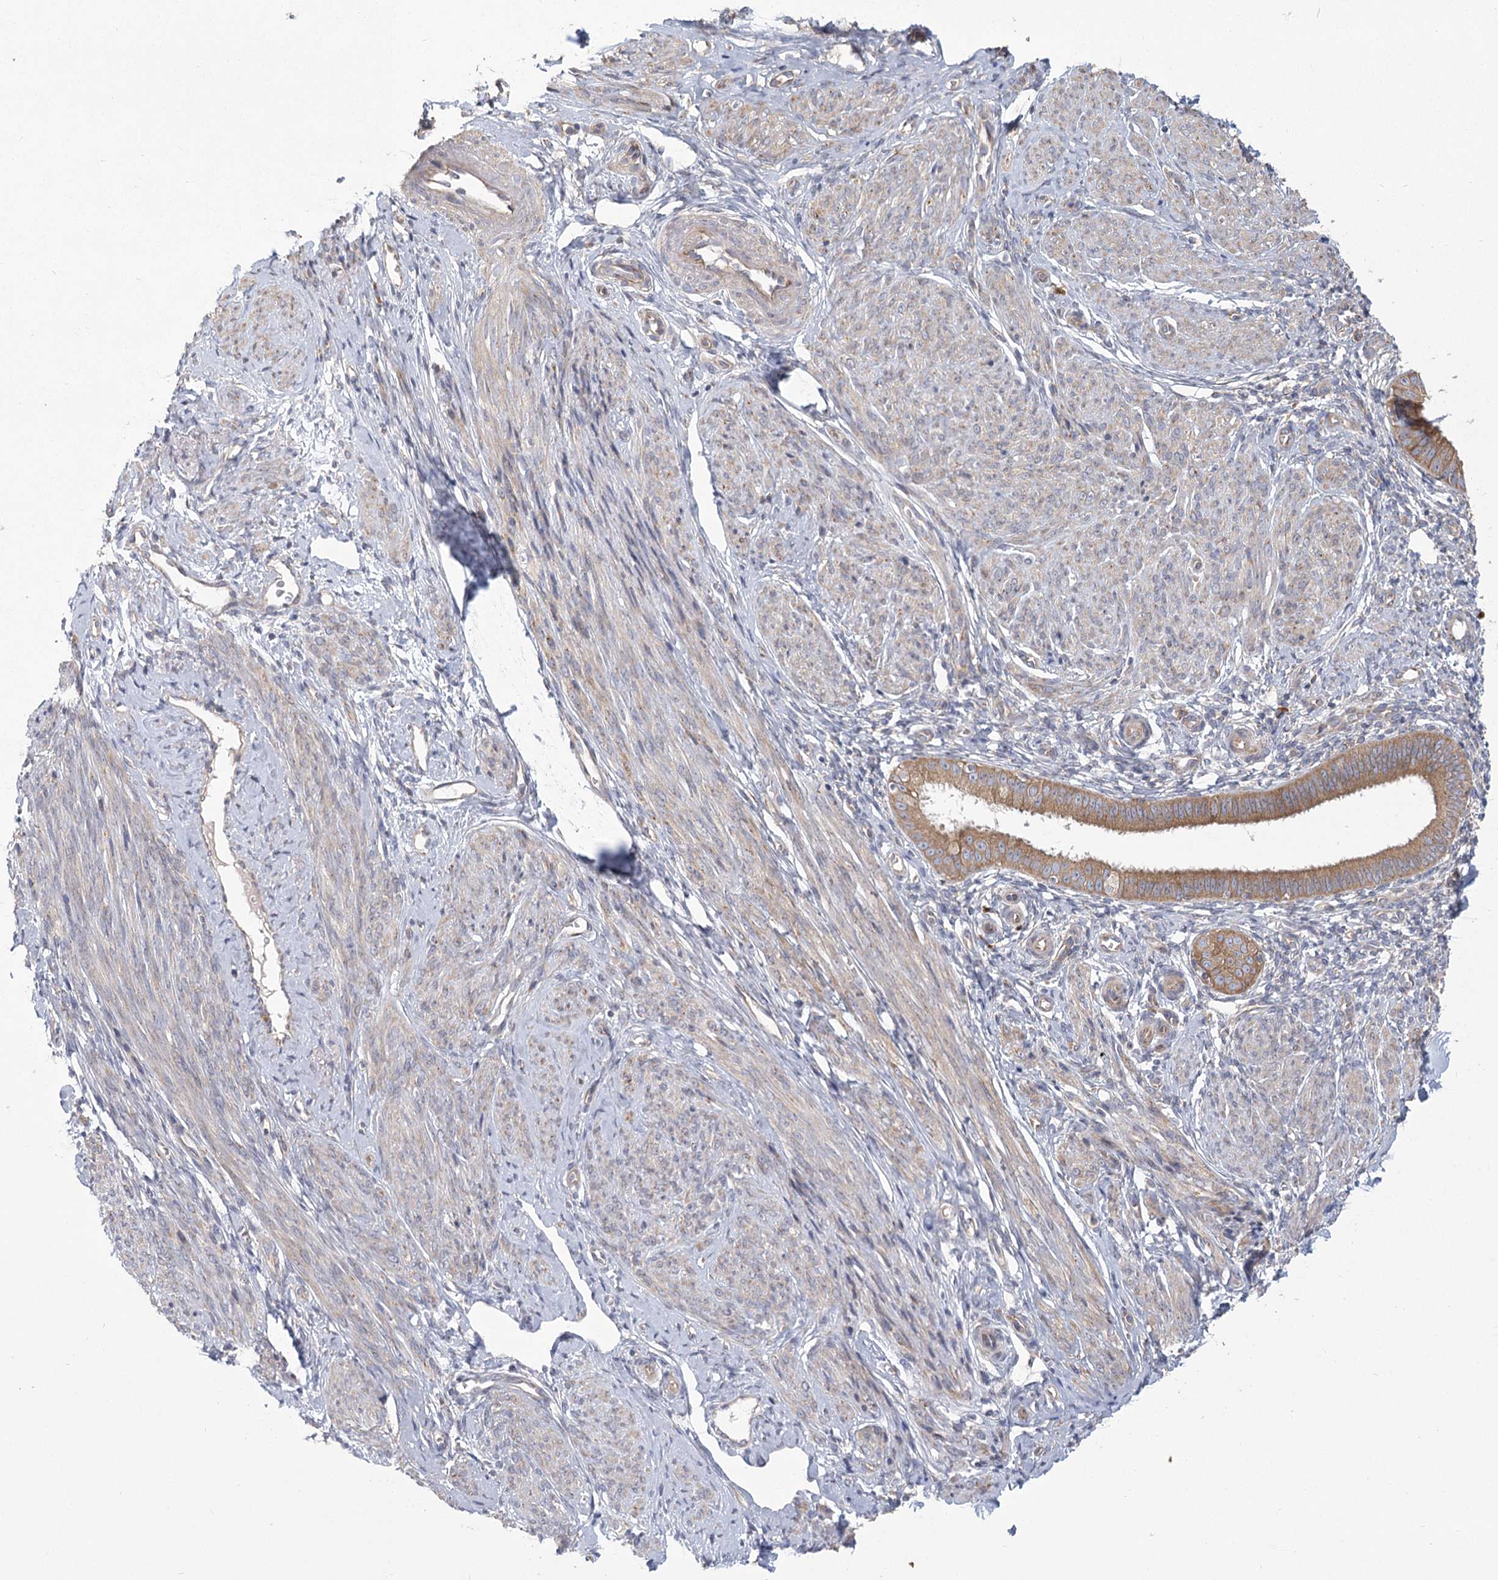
{"staining": {"intensity": "negative", "quantity": "none", "location": "none"}, "tissue": "endometrium", "cell_type": "Cells in endometrial stroma", "image_type": "normal", "snomed": [{"axis": "morphology", "description": "Normal tissue, NOS"}, {"axis": "topography", "description": "Uterus"}, {"axis": "topography", "description": "Endometrium"}], "caption": "A high-resolution micrograph shows IHC staining of unremarkable endometrium, which reveals no significant expression in cells in endometrial stroma. Brightfield microscopy of IHC stained with DAB (3,3'-diaminobenzidine) (brown) and hematoxylin (blue), captured at high magnification.", "gene": "CNTLN", "patient": {"sex": "female", "age": 48}}